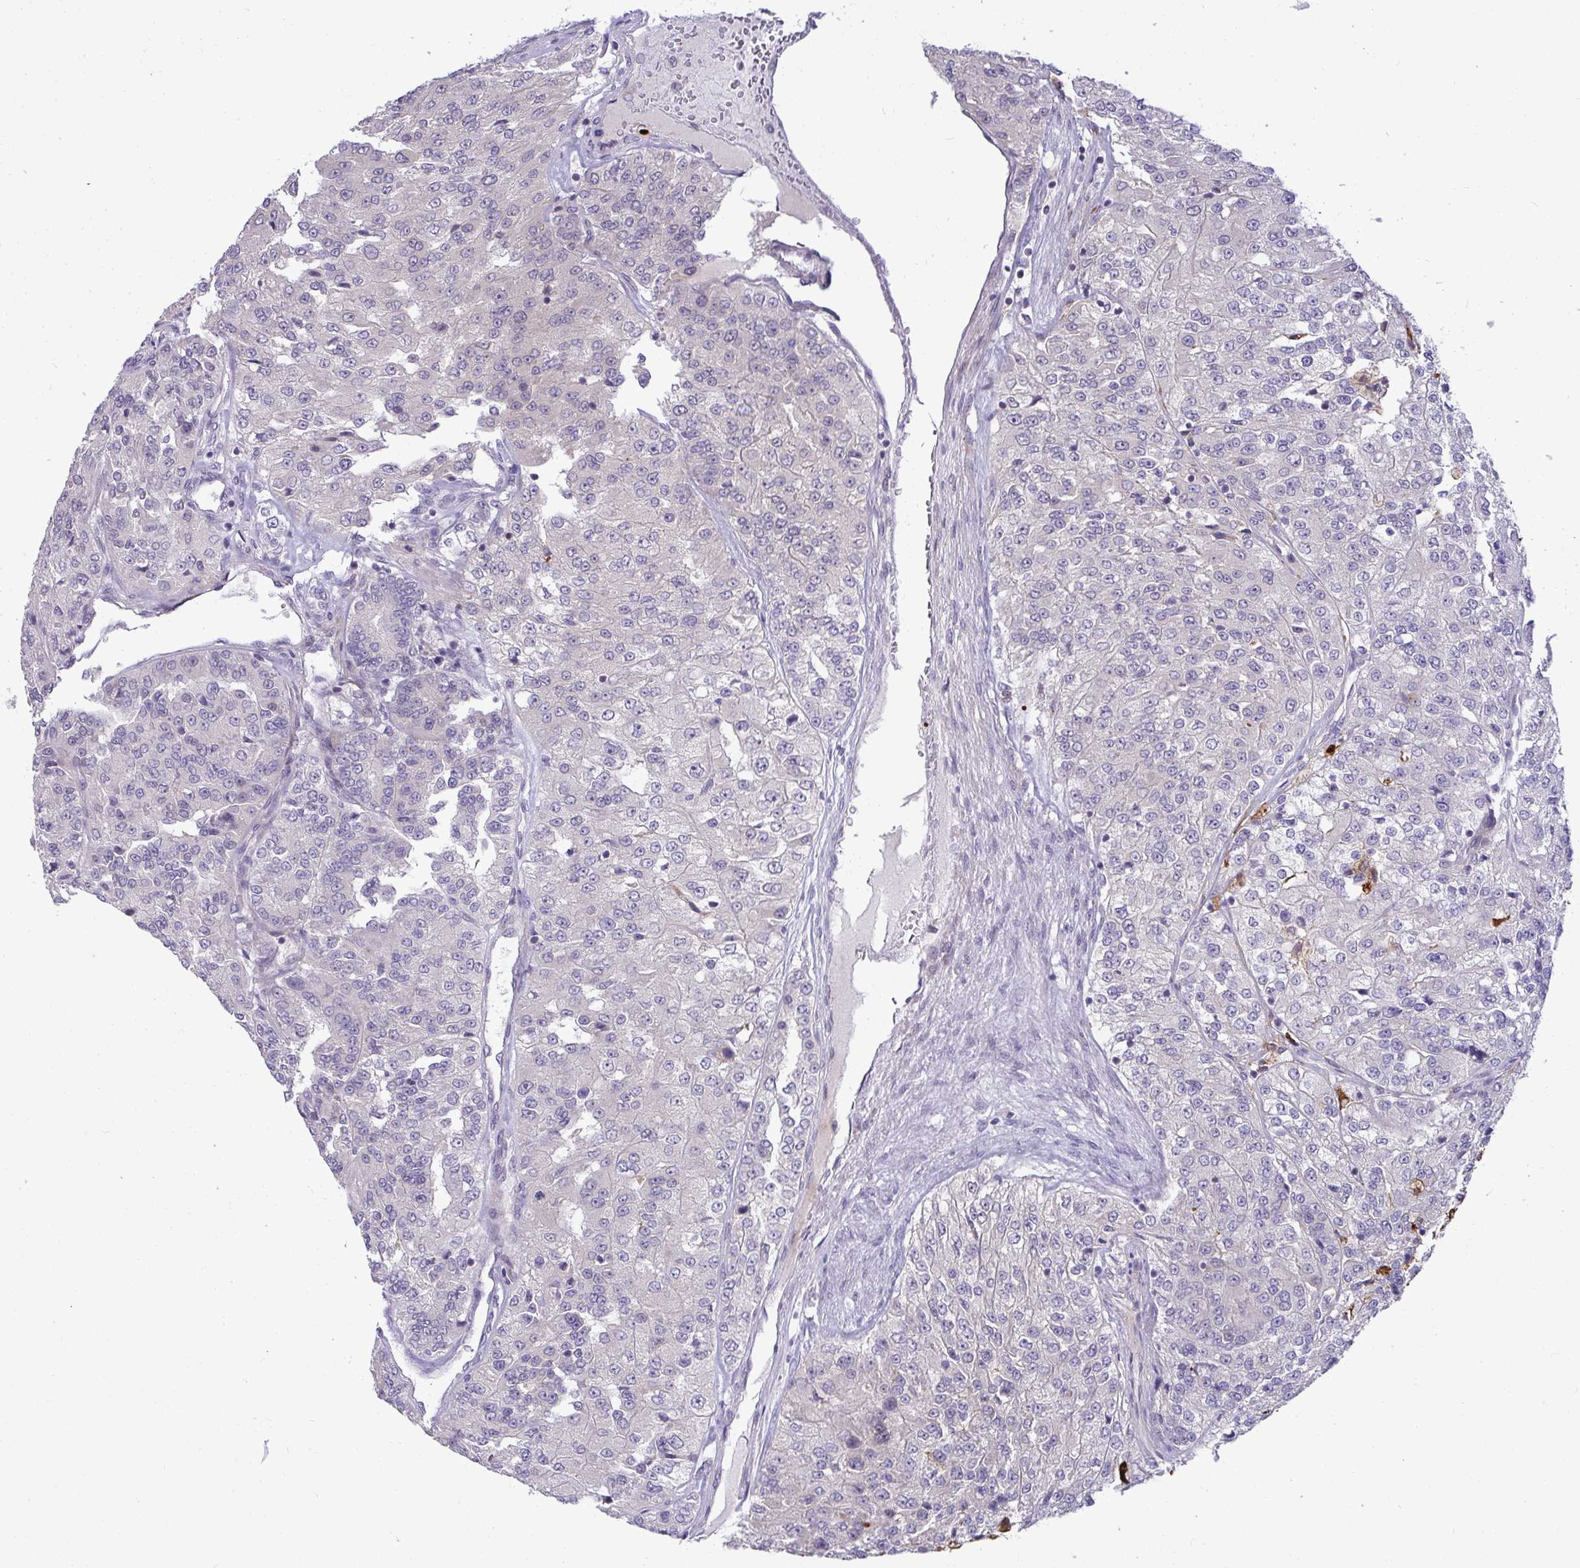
{"staining": {"intensity": "negative", "quantity": "none", "location": "none"}, "tissue": "renal cancer", "cell_type": "Tumor cells", "image_type": "cancer", "snomed": [{"axis": "morphology", "description": "Adenocarcinoma, NOS"}, {"axis": "topography", "description": "Kidney"}], "caption": "This is an immunohistochemistry (IHC) photomicrograph of human renal cancer (adenocarcinoma). There is no expression in tumor cells.", "gene": "SRRM4", "patient": {"sex": "female", "age": 63}}